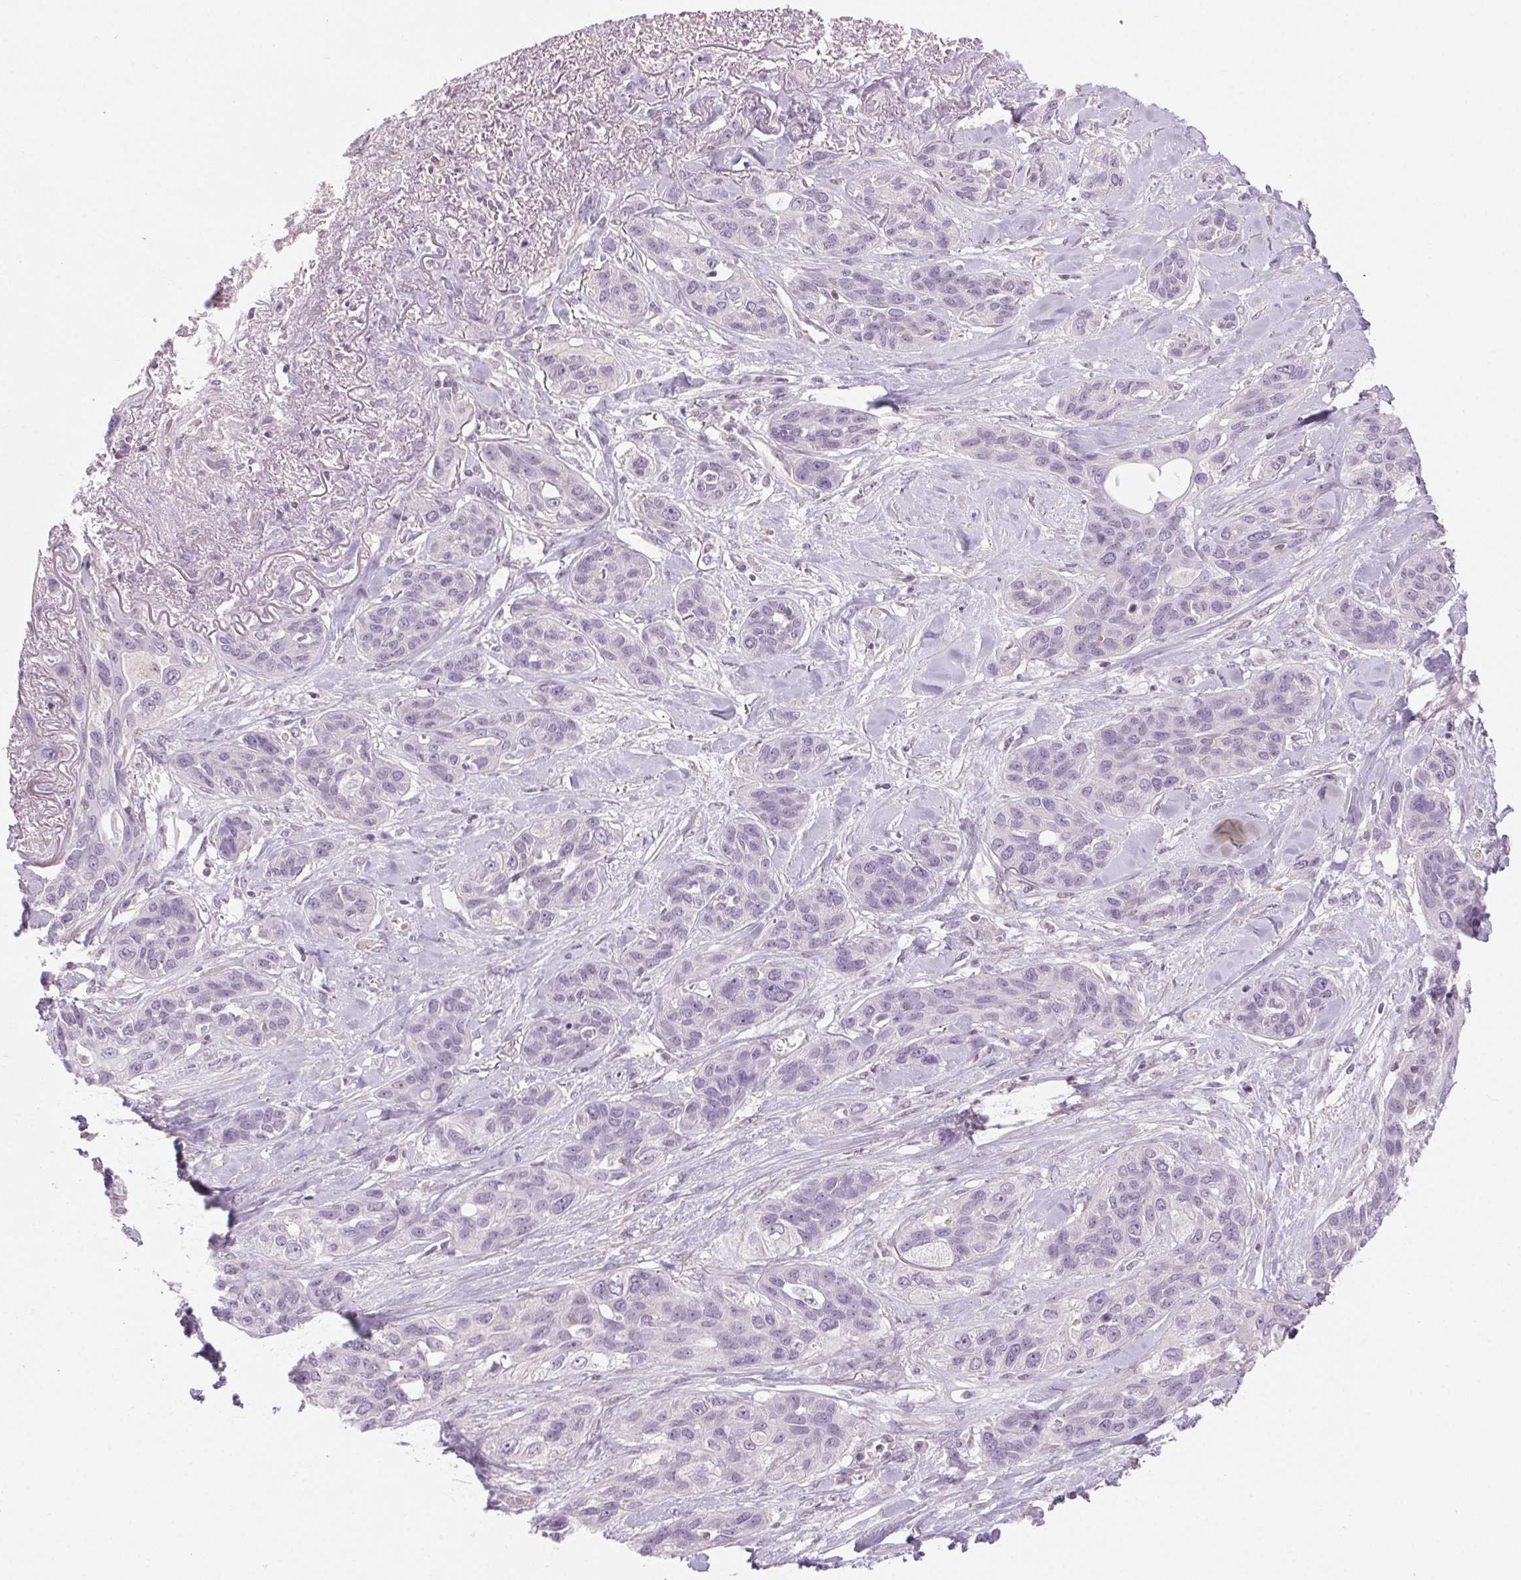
{"staining": {"intensity": "negative", "quantity": "none", "location": "none"}, "tissue": "lung cancer", "cell_type": "Tumor cells", "image_type": "cancer", "snomed": [{"axis": "morphology", "description": "Squamous cell carcinoma, NOS"}, {"axis": "topography", "description": "Lung"}], "caption": "Histopathology image shows no significant protein positivity in tumor cells of lung cancer (squamous cell carcinoma).", "gene": "HHLA2", "patient": {"sex": "female", "age": 70}}